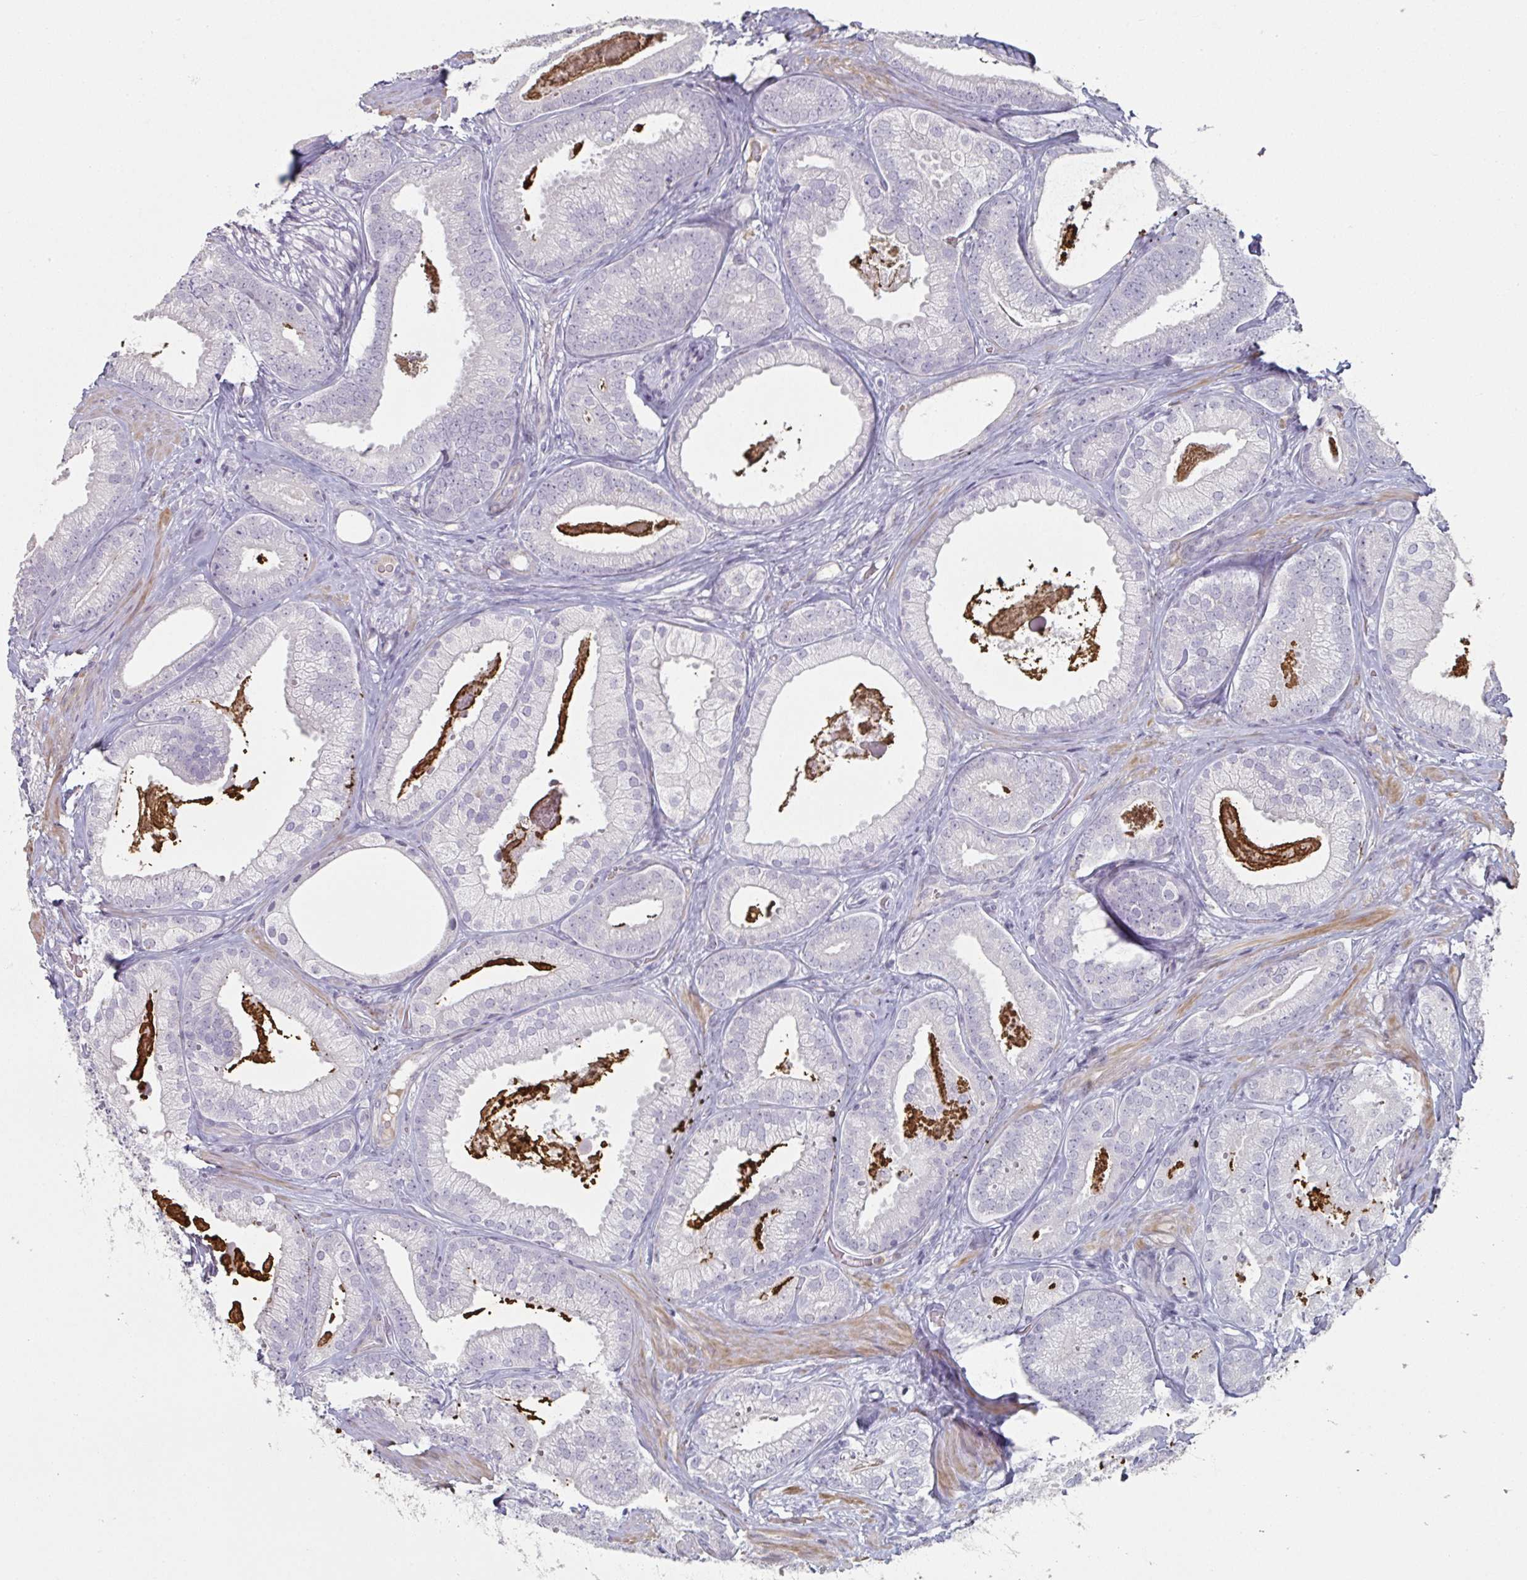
{"staining": {"intensity": "negative", "quantity": "none", "location": "none"}, "tissue": "prostate cancer", "cell_type": "Tumor cells", "image_type": "cancer", "snomed": [{"axis": "morphology", "description": "Adenocarcinoma, Low grade"}, {"axis": "topography", "description": "Prostate"}], "caption": "A micrograph of prostate cancer (low-grade adenocarcinoma) stained for a protein displays no brown staining in tumor cells.", "gene": "A1CF", "patient": {"sex": "male", "age": 63}}